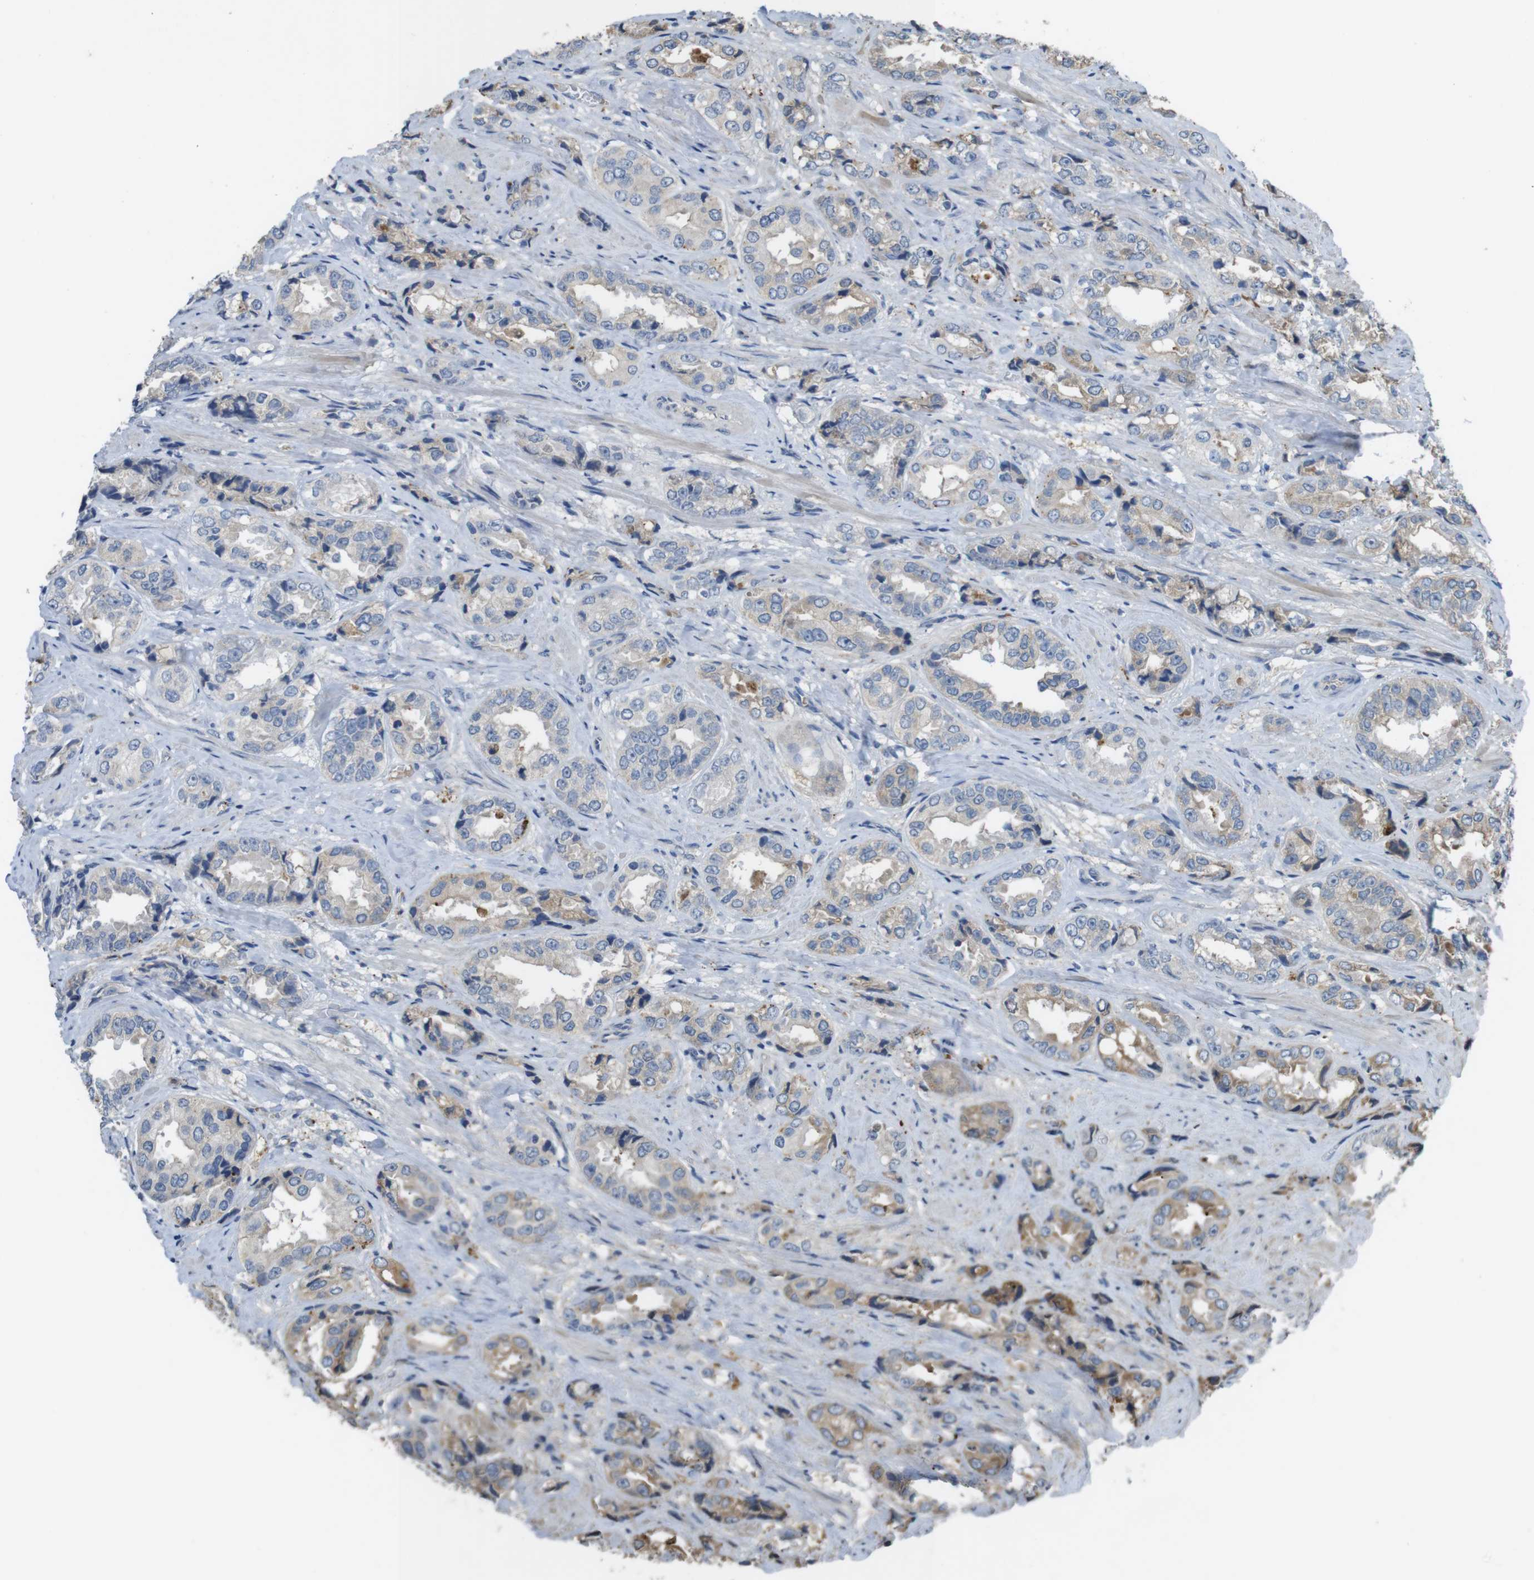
{"staining": {"intensity": "moderate", "quantity": "<25%", "location": "cytoplasmic/membranous"}, "tissue": "prostate cancer", "cell_type": "Tumor cells", "image_type": "cancer", "snomed": [{"axis": "morphology", "description": "Adenocarcinoma, High grade"}, {"axis": "topography", "description": "Prostate"}], "caption": "A low amount of moderate cytoplasmic/membranous expression is seen in about <25% of tumor cells in prostate adenocarcinoma (high-grade) tissue.", "gene": "LTBP4", "patient": {"sex": "male", "age": 61}}